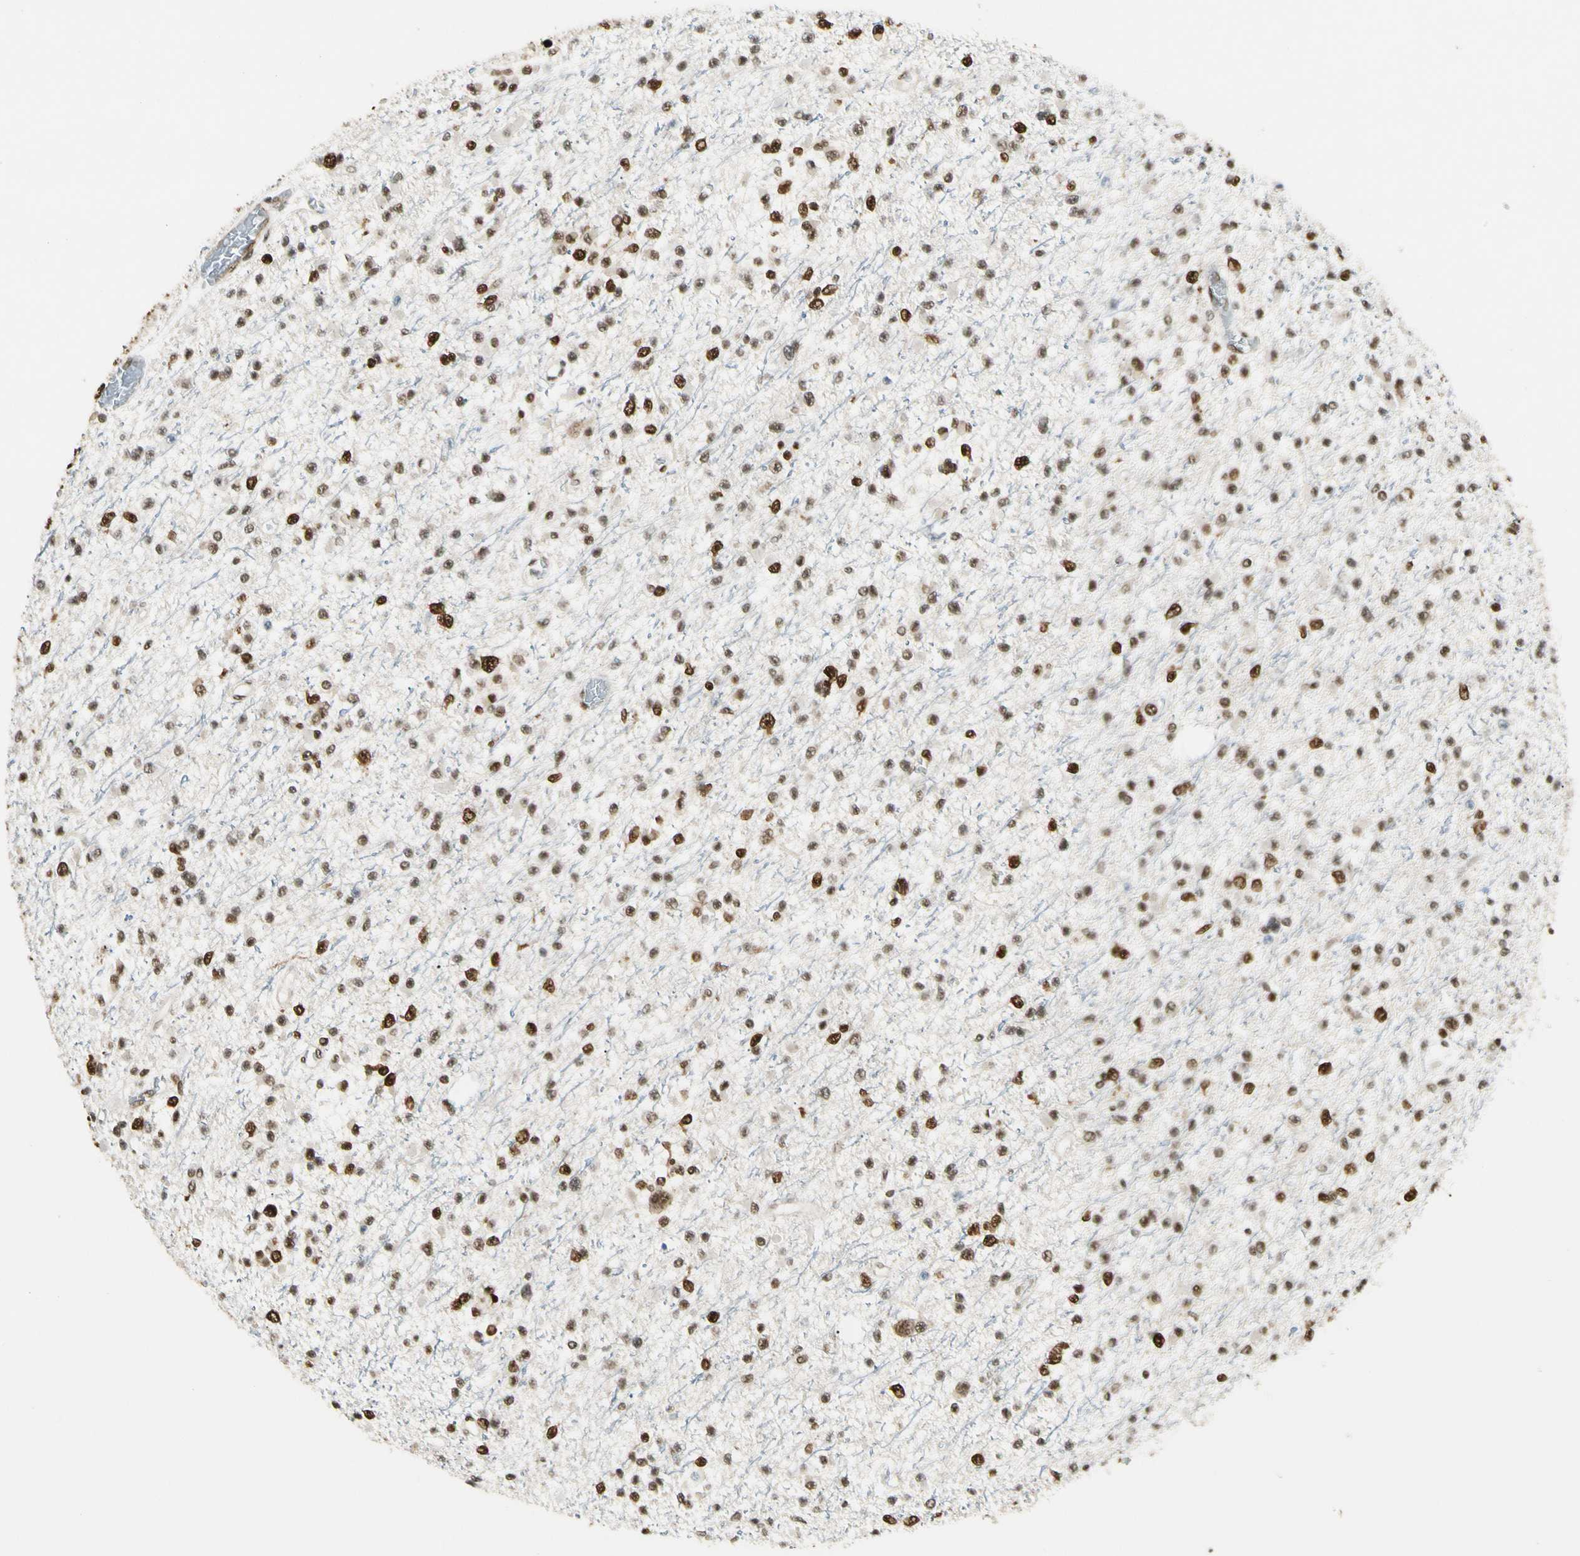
{"staining": {"intensity": "strong", "quantity": ">75%", "location": "nuclear"}, "tissue": "glioma", "cell_type": "Tumor cells", "image_type": "cancer", "snomed": [{"axis": "morphology", "description": "Glioma, malignant, Low grade"}, {"axis": "topography", "description": "Brain"}], "caption": "Protein expression analysis of malignant low-grade glioma demonstrates strong nuclear staining in approximately >75% of tumor cells. The staining was performed using DAB (3,3'-diaminobenzidine), with brown indicating positive protein expression. Nuclei are stained blue with hematoxylin.", "gene": "FUS", "patient": {"sex": "female", "age": 22}}